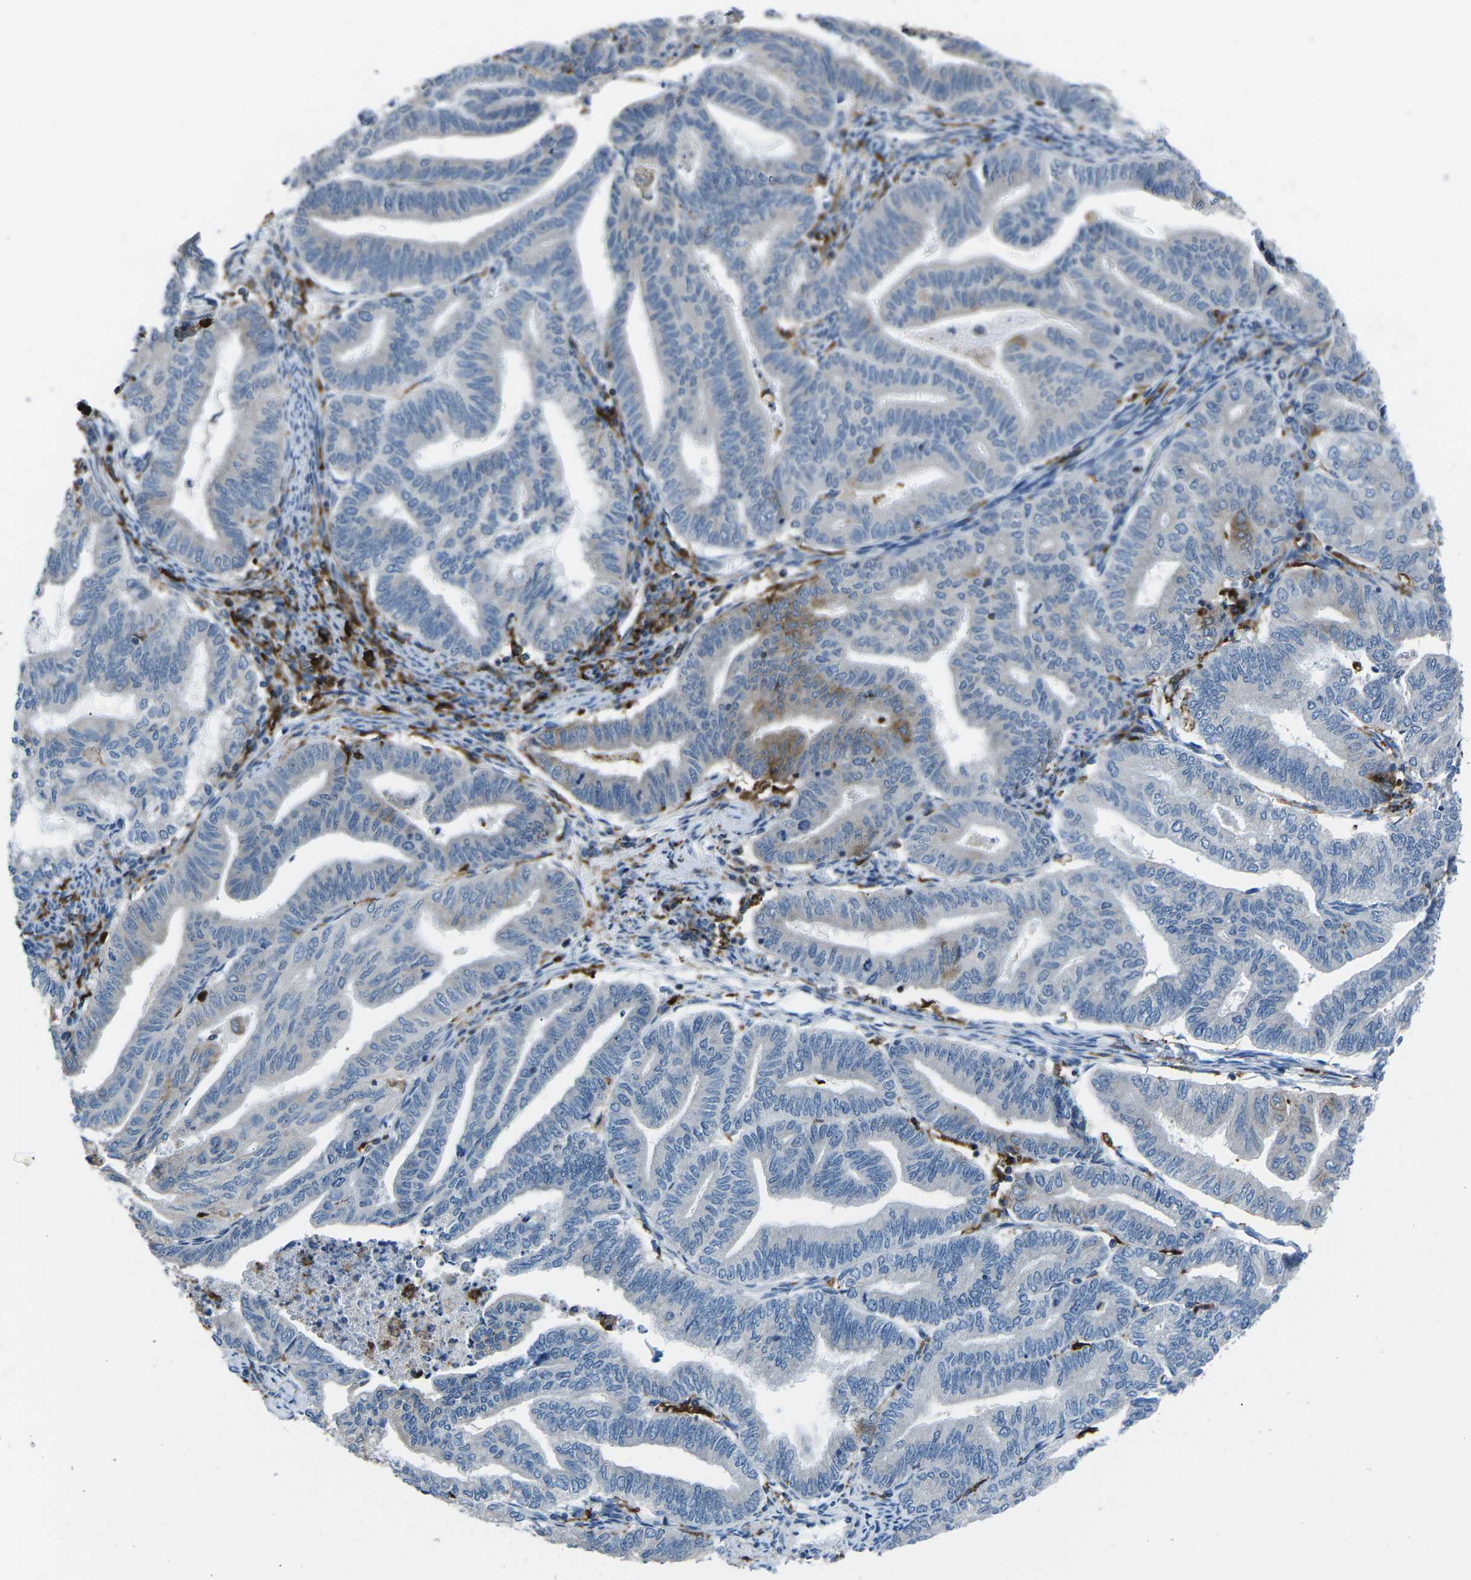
{"staining": {"intensity": "moderate", "quantity": "<25%", "location": "cytoplasmic/membranous"}, "tissue": "endometrial cancer", "cell_type": "Tumor cells", "image_type": "cancer", "snomed": [{"axis": "morphology", "description": "Adenocarcinoma, NOS"}, {"axis": "topography", "description": "Endometrium"}], "caption": "IHC (DAB (3,3'-diaminobenzidine)) staining of endometrial adenocarcinoma reveals moderate cytoplasmic/membranous protein staining in about <25% of tumor cells. (IHC, brightfield microscopy, high magnification).", "gene": "PTPN1", "patient": {"sex": "female", "age": 79}}